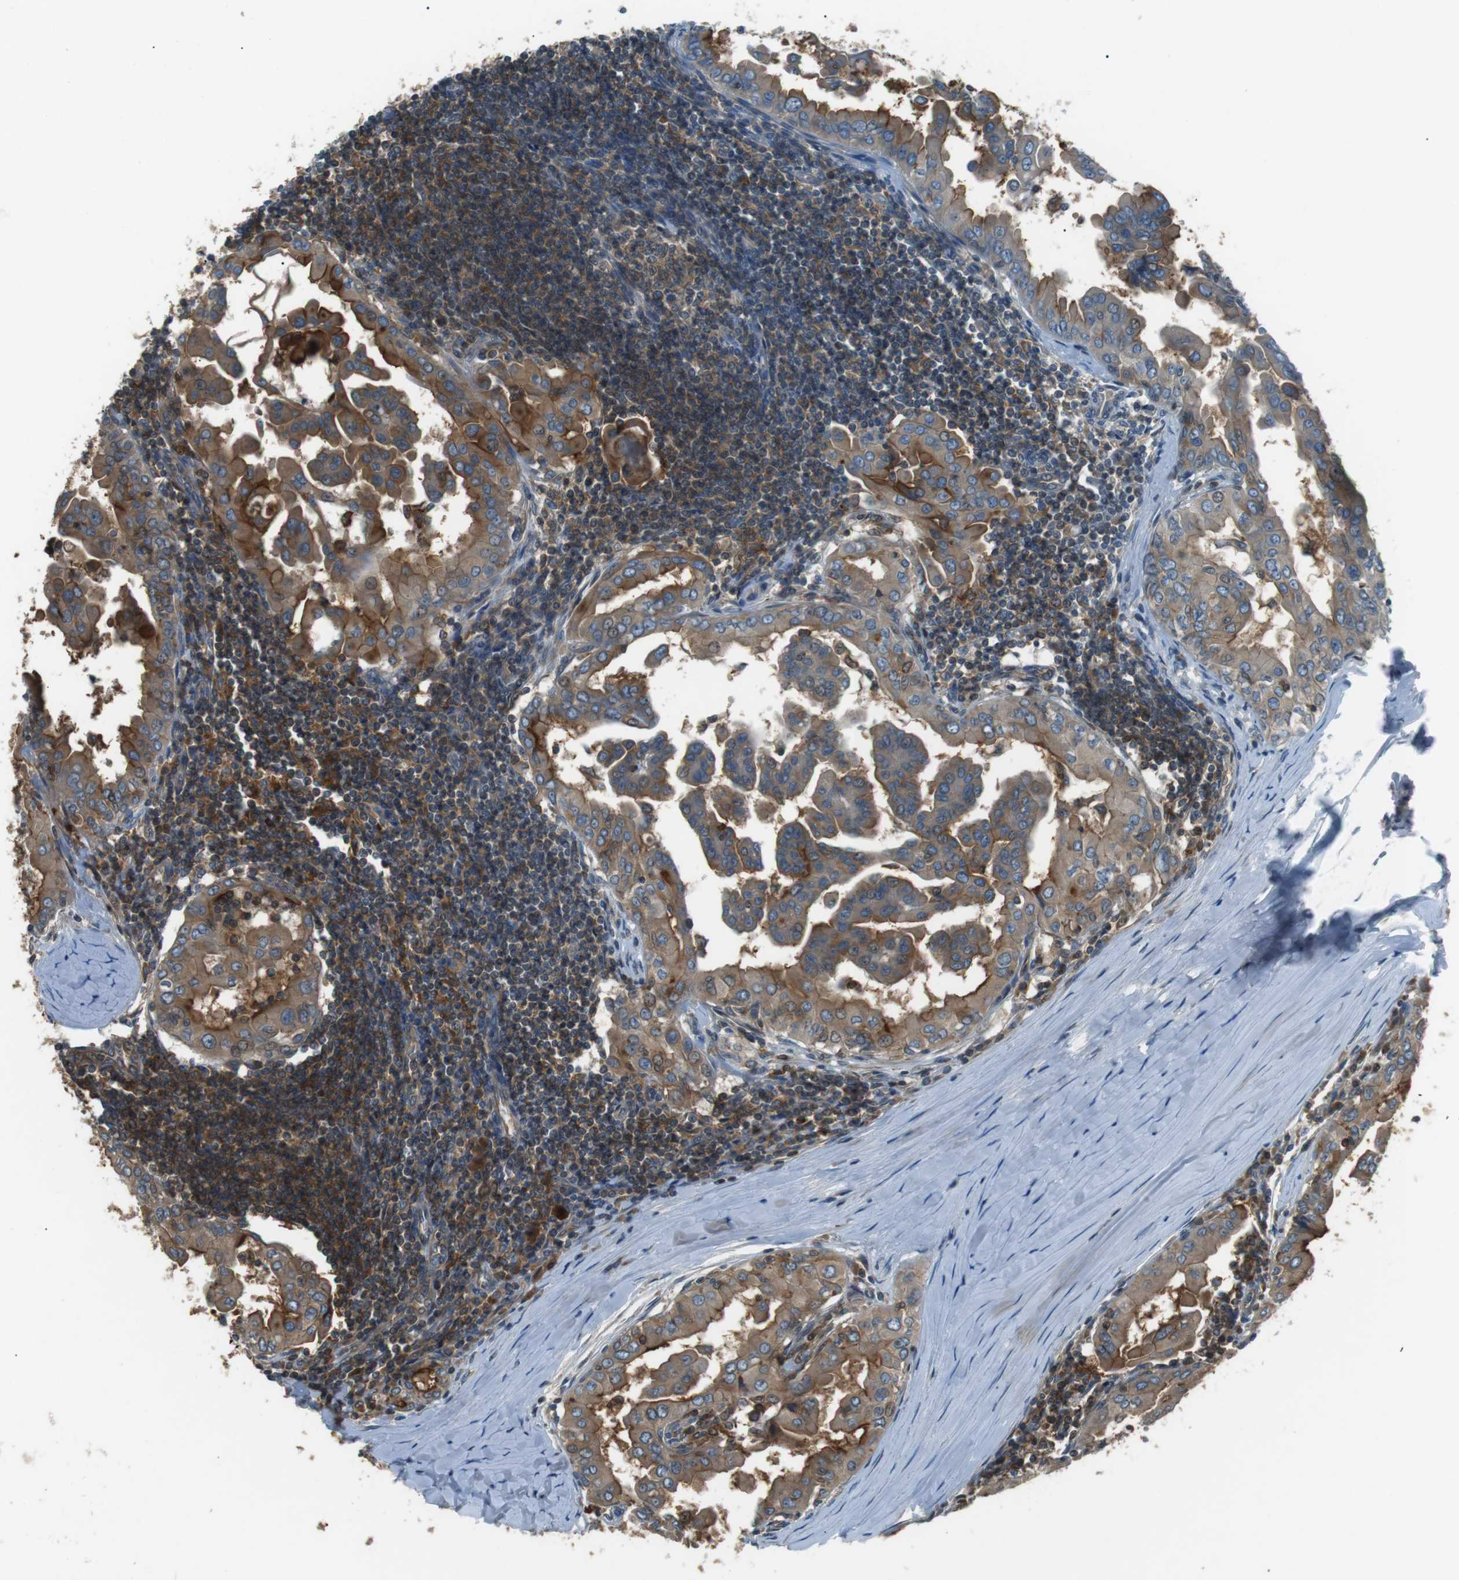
{"staining": {"intensity": "moderate", "quantity": "25%-75%", "location": "cytoplasmic/membranous"}, "tissue": "thyroid cancer", "cell_type": "Tumor cells", "image_type": "cancer", "snomed": [{"axis": "morphology", "description": "Papillary adenocarcinoma, NOS"}, {"axis": "topography", "description": "Thyroid gland"}], "caption": "Tumor cells reveal moderate cytoplasmic/membranous staining in approximately 25%-75% of cells in thyroid cancer (papillary adenocarcinoma).", "gene": "GPR161", "patient": {"sex": "male", "age": 33}}